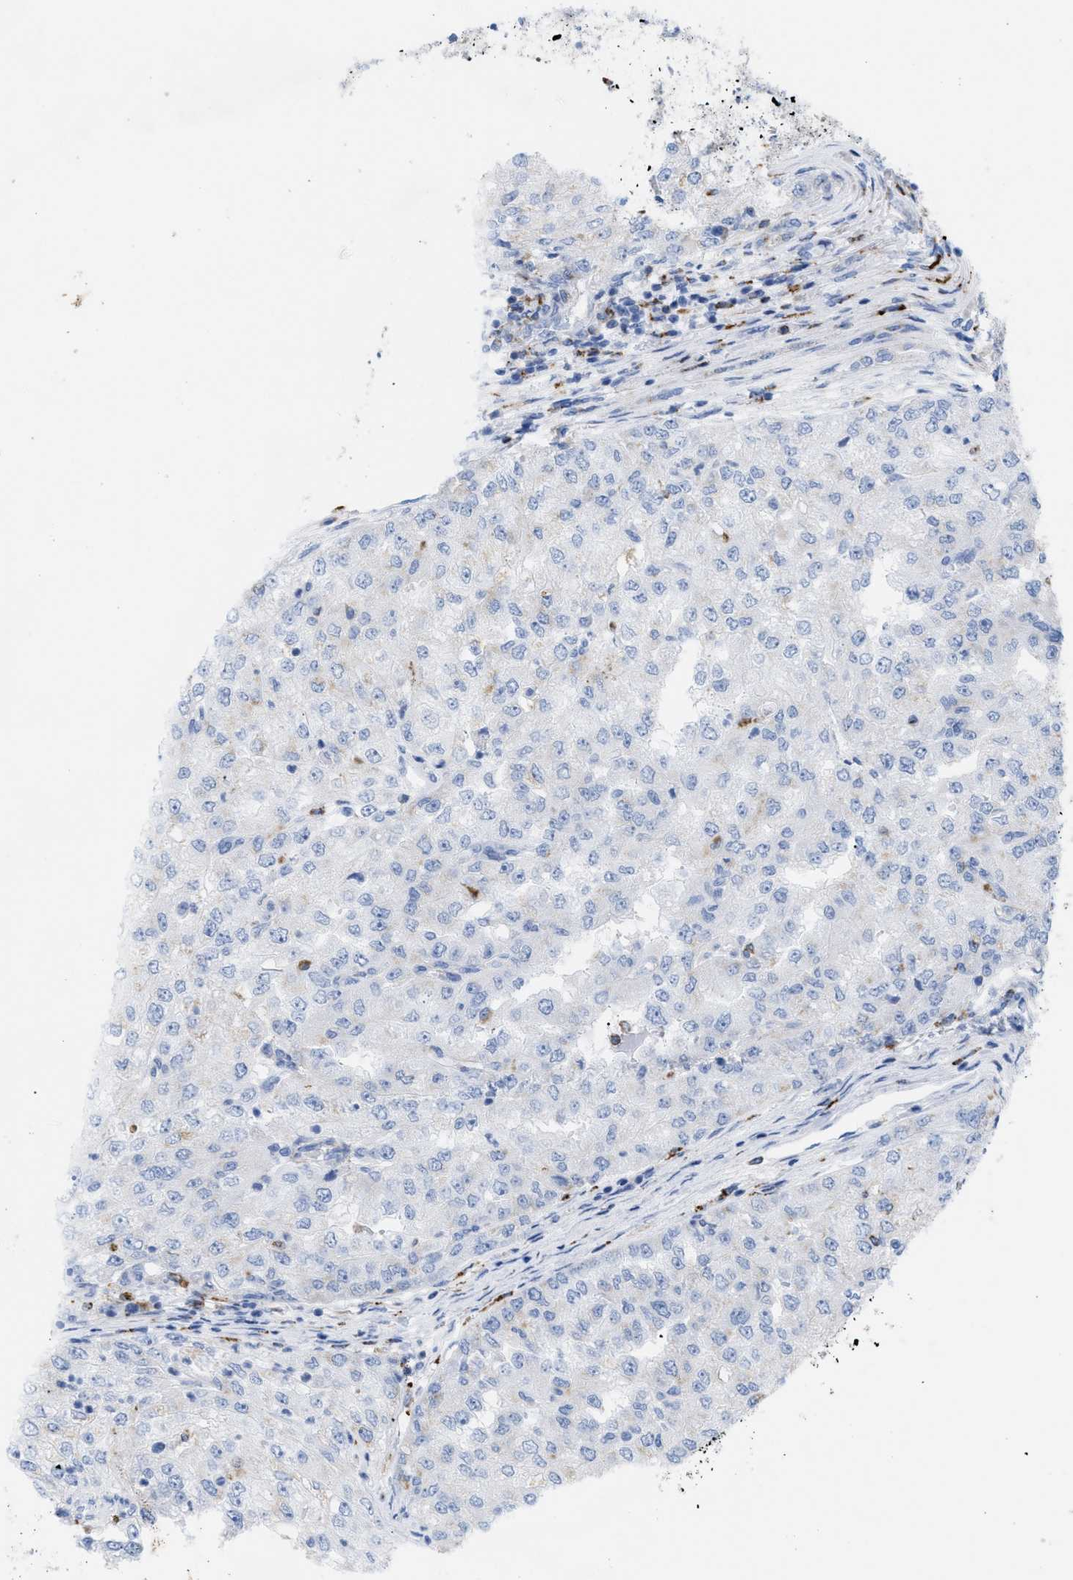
{"staining": {"intensity": "negative", "quantity": "none", "location": "none"}, "tissue": "renal cancer", "cell_type": "Tumor cells", "image_type": "cancer", "snomed": [{"axis": "morphology", "description": "Adenocarcinoma, NOS"}, {"axis": "topography", "description": "Kidney"}], "caption": "IHC histopathology image of adenocarcinoma (renal) stained for a protein (brown), which demonstrates no expression in tumor cells.", "gene": "DRAM2", "patient": {"sex": "female", "age": 54}}